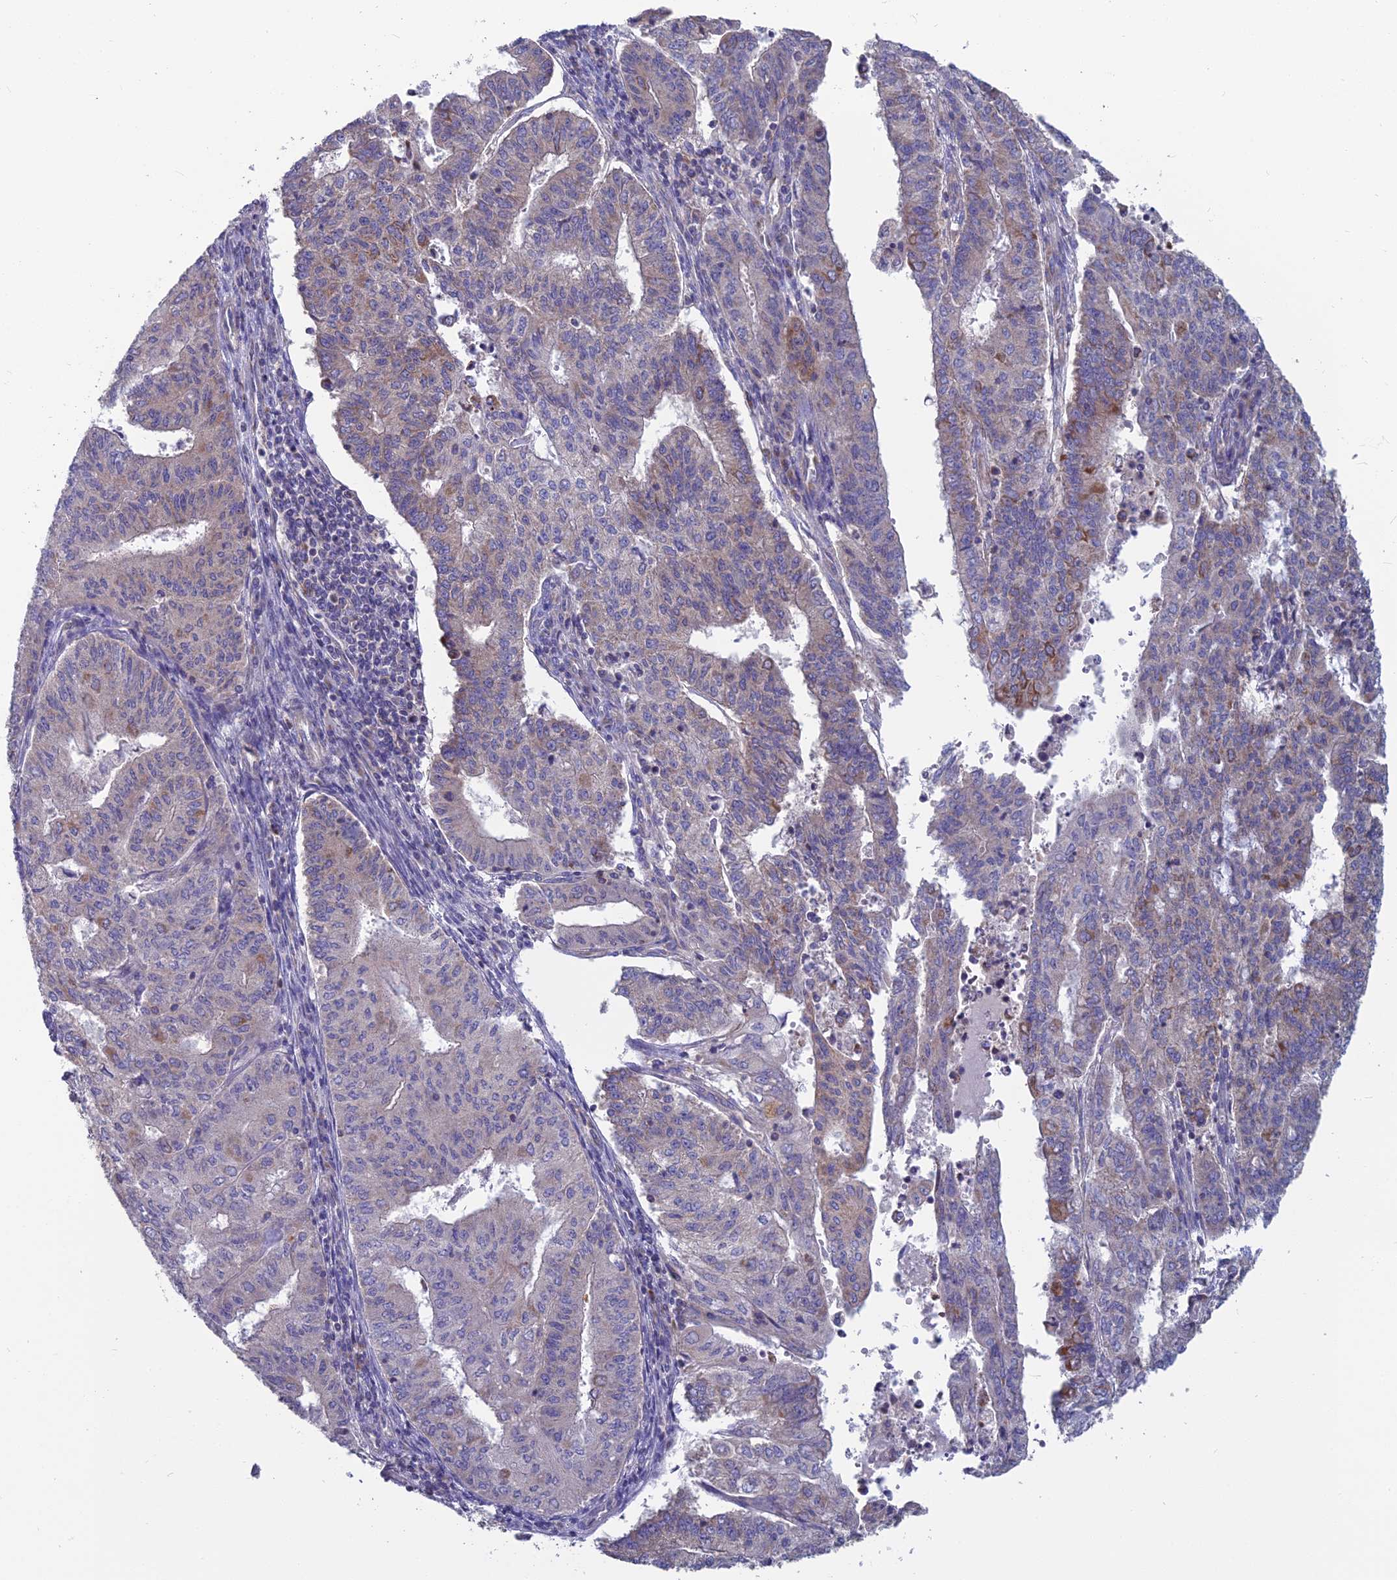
{"staining": {"intensity": "moderate", "quantity": "25%-75%", "location": "cytoplasmic/membranous"}, "tissue": "endometrial cancer", "cell_type": "Tumor cells", "image_type": "cancer", "snomed": [{"axis": "morphology", "description": "Adenocarcinoma, NOS"}, {"axis": "topography", "description": "Endometrium"}], "caption": "Immunohistochemical staining of endometrial cancer (adenocarcinoma) shows moderate cytoplasmic/membranous protein positivity in approximately 25%-75% of tumor cells.", "gene": "COX20", "patient": {"sex": "female", "age": 59}}